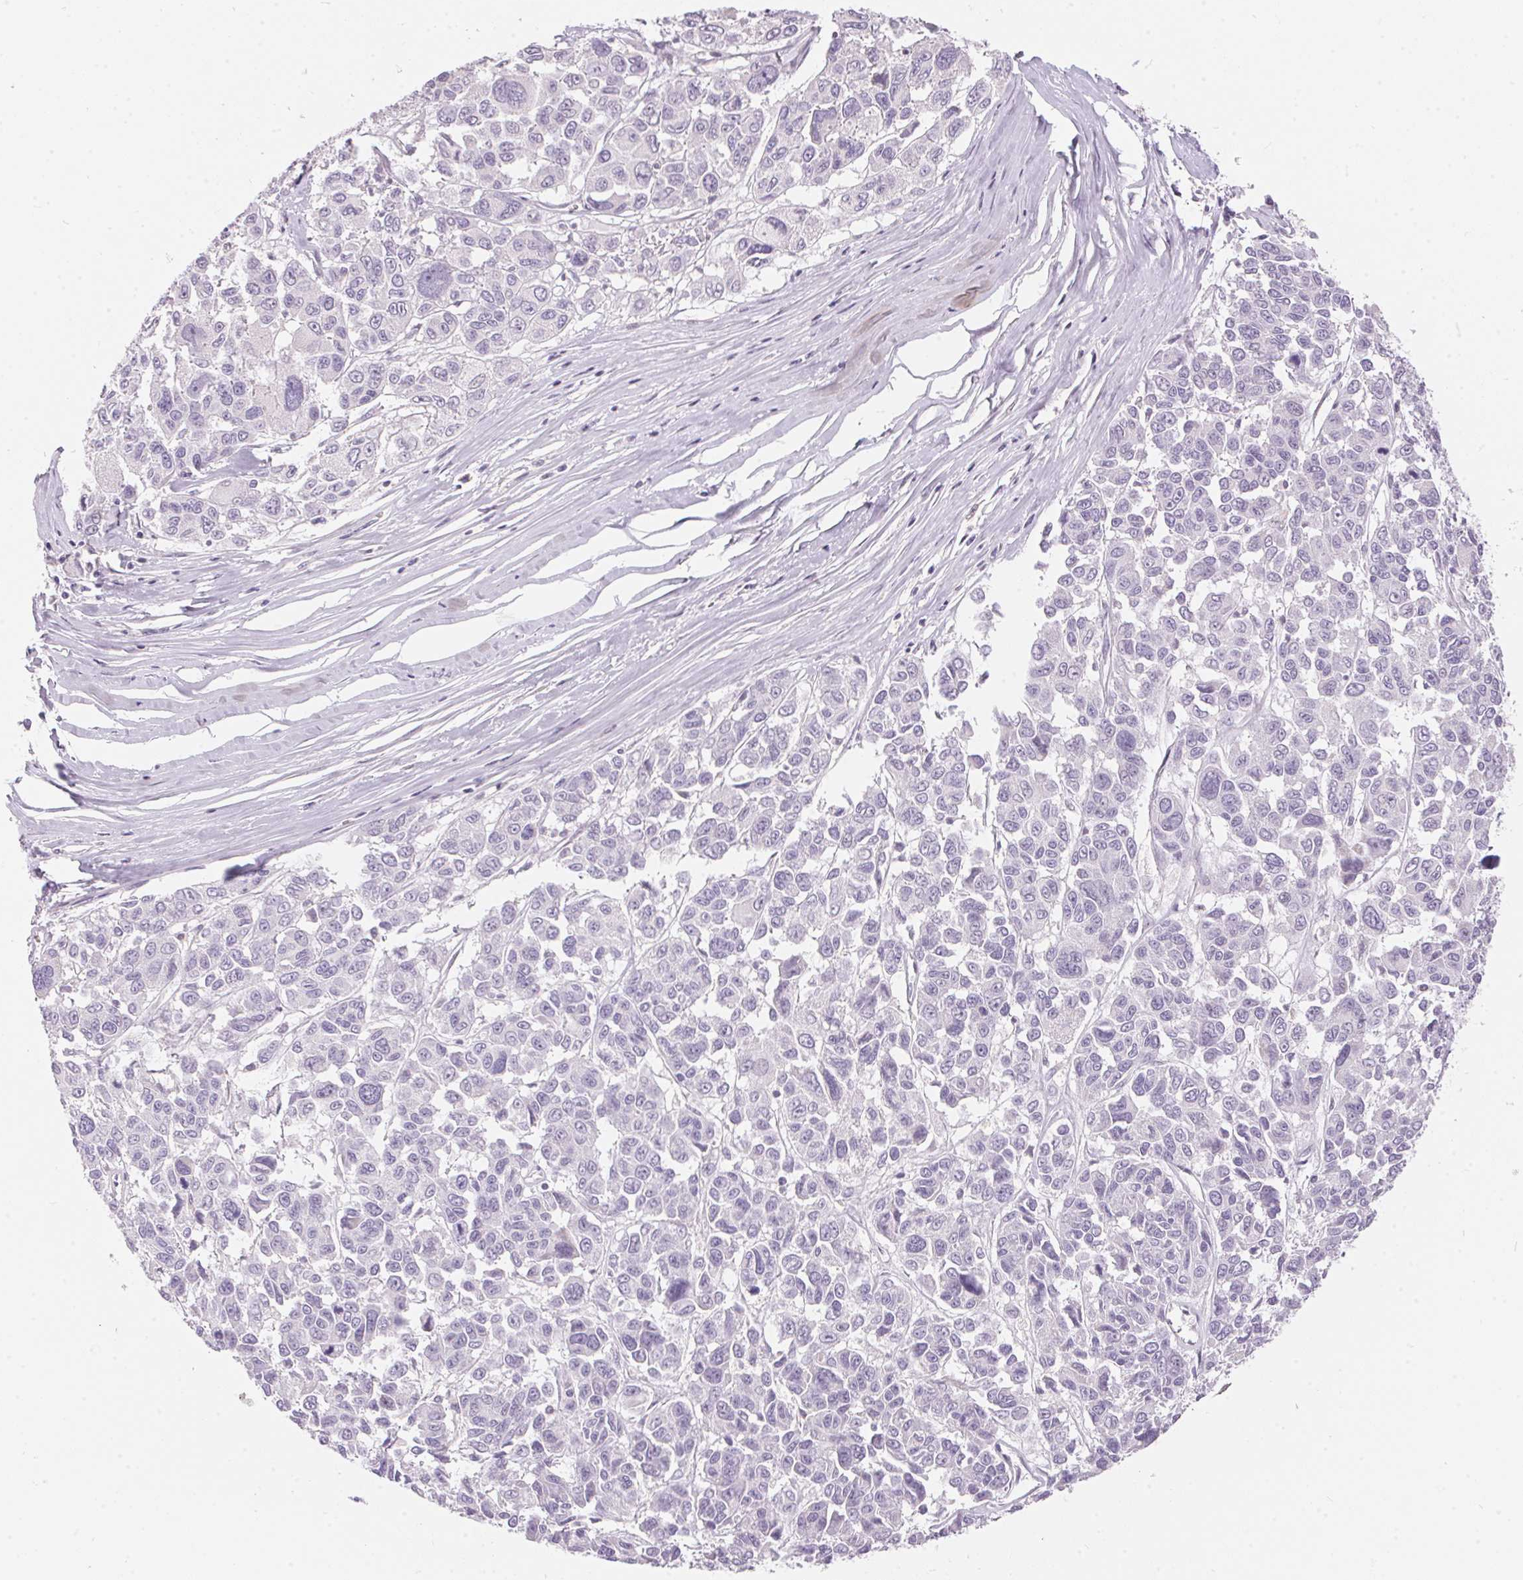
{"staining": {"intensity": "negative", "quantity": "none", "location": "none"}, "tissue": "melanoma", "cell_type": "Tumor cells", "image_type": "cancer", "snomed": [{"axis": "morphology", "description": "Malignant melanoma, NOS"}, {"axis": "topography", "description": "Skin"}], "caption": "Immunohistochemistry (IHC) of malignant melanoma shows no staining in tumor cells.", "gene": "SERPINB1", "patient": {"sex": "female", "age": 66}}